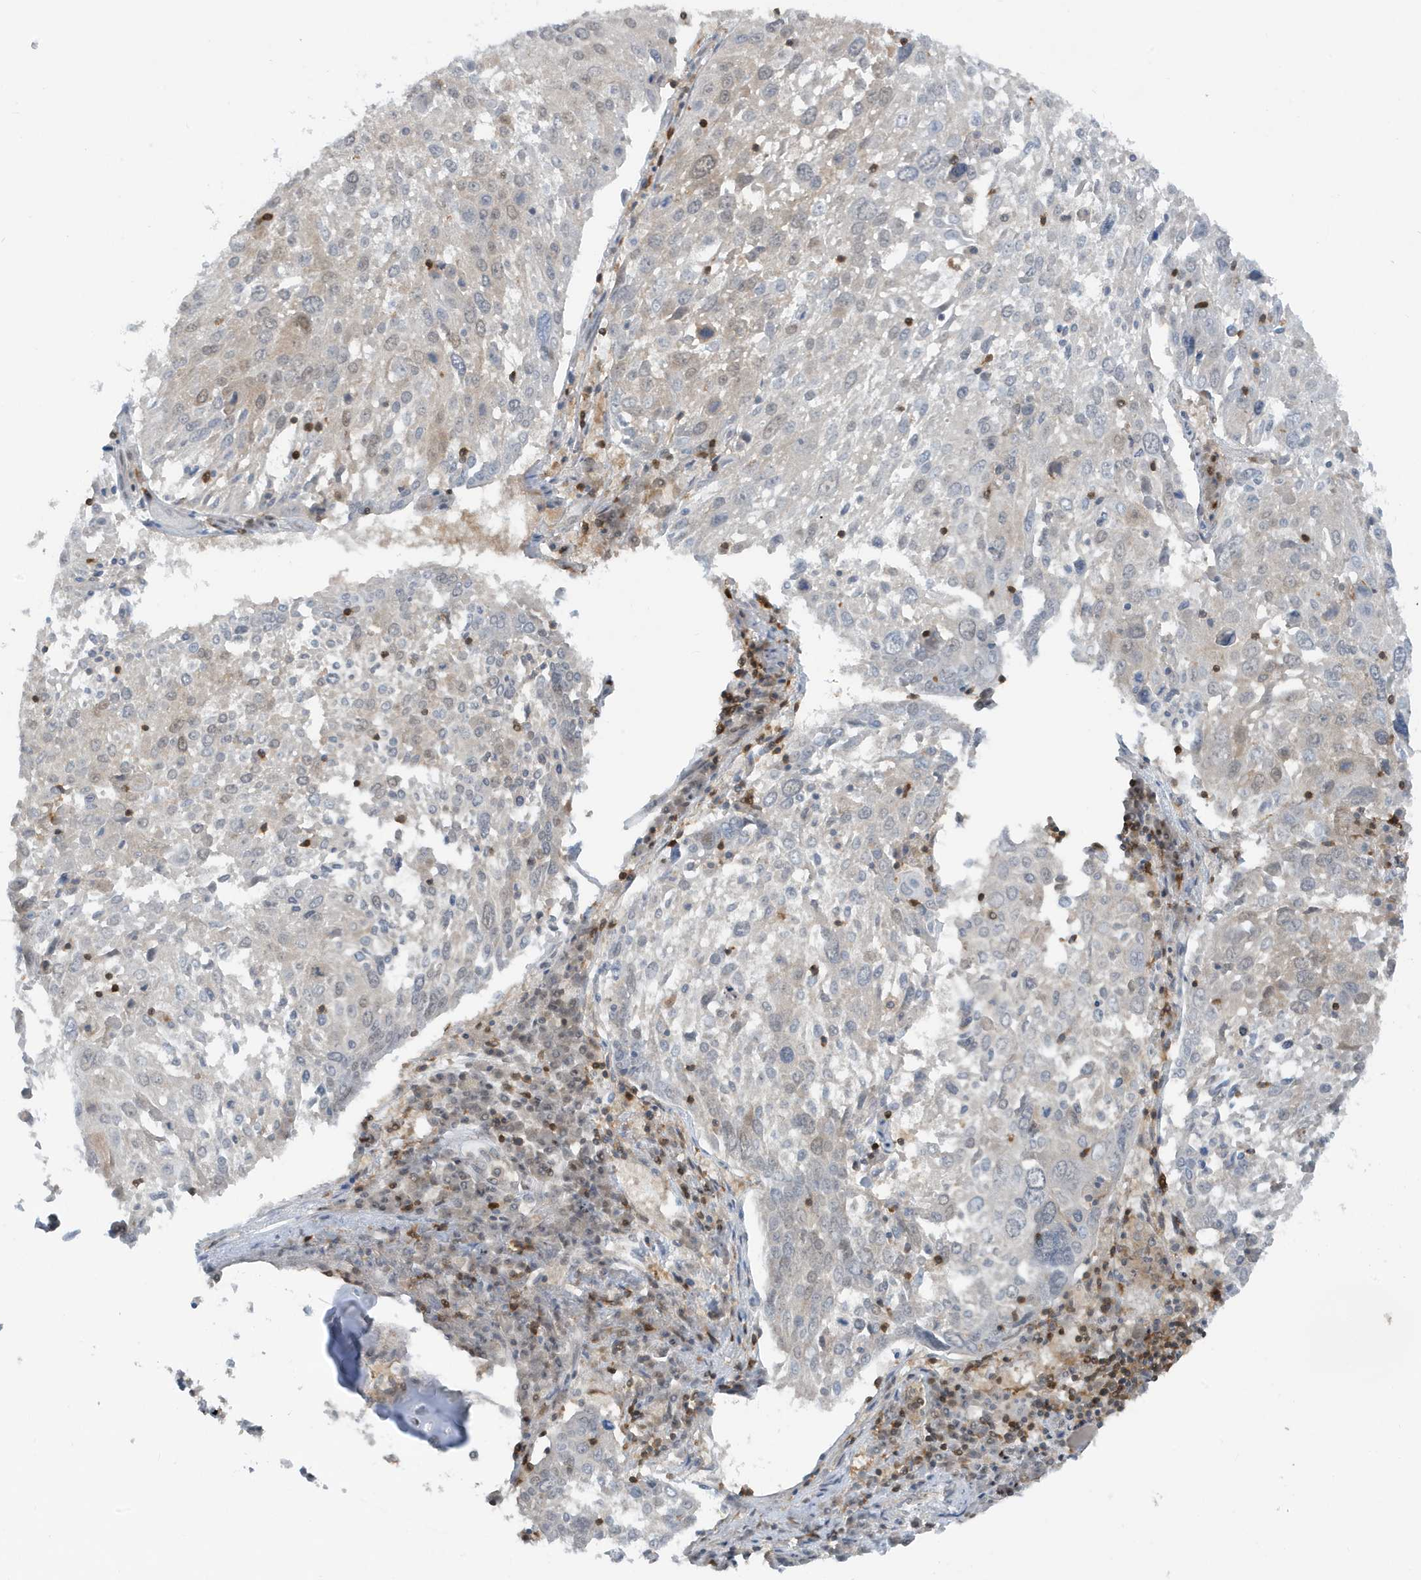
{"staining": {"intensity": "negative", "quantity": "none", "location": "none"}, "tissue": "lung cancer", "cell_type": "Tumor cells", "image_type": "cancer", "snomed": [{"axis": "morphology", "description": "Squamous cell carcinoma, NOS"}, {"axis": "topography", "description": "Lung"}], "caption": "This photomicrograph is of squamous cell carcinoma (lung) stained with immunohistochemistry to label a protein in brown with the nuclei are counter-stained blue. There is no positivity in tumor cells.", "gene": "OGA", "patient": {"sex": "male", "age": 65}}